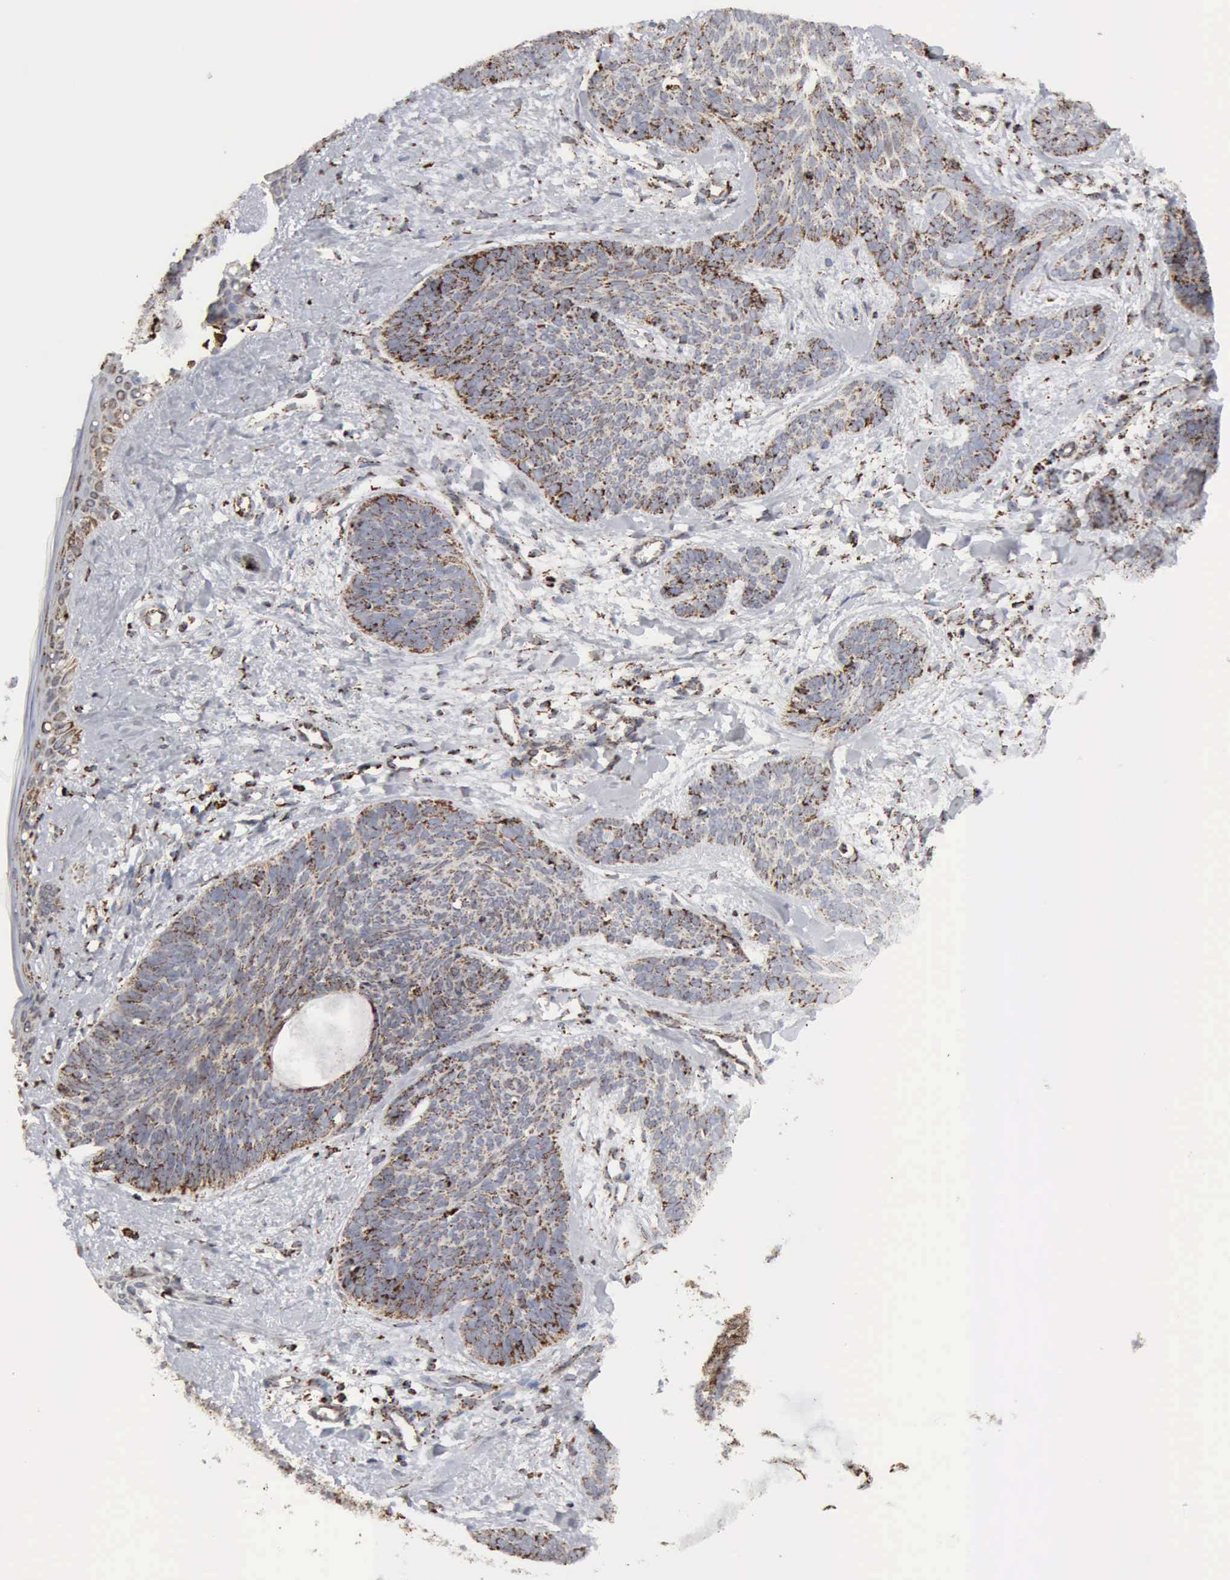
{"staining": {"intensity": "strong", "quantity": "25%-75%", "location": "cytoplasmic/membranous"}, "tissue": "skin cancer", "cell_type": "Tumor cells", "image_type": "cancer", "snomed": [{"axis": "morphology", "description": "Basal cell carcinoma"}, {"axis": "topography", "description": "Skin"}], "caption": "A high-resolution micrograph shows immunohistochemistry (IHC) staining of basal cell carcinoma (skin), which exhibits strong cytoplasmic/membranous expression in approximately 25%-75% of tumor cells. The staining was performed using DAB (3,3'-diaminobenzidine) to visualize the protein expression in brown, while the nuclei were stained in blue with hematoxylin (Magnification: 20x).", "gene": "ACO2", "patient": {"sex": "female", "age": 81}}